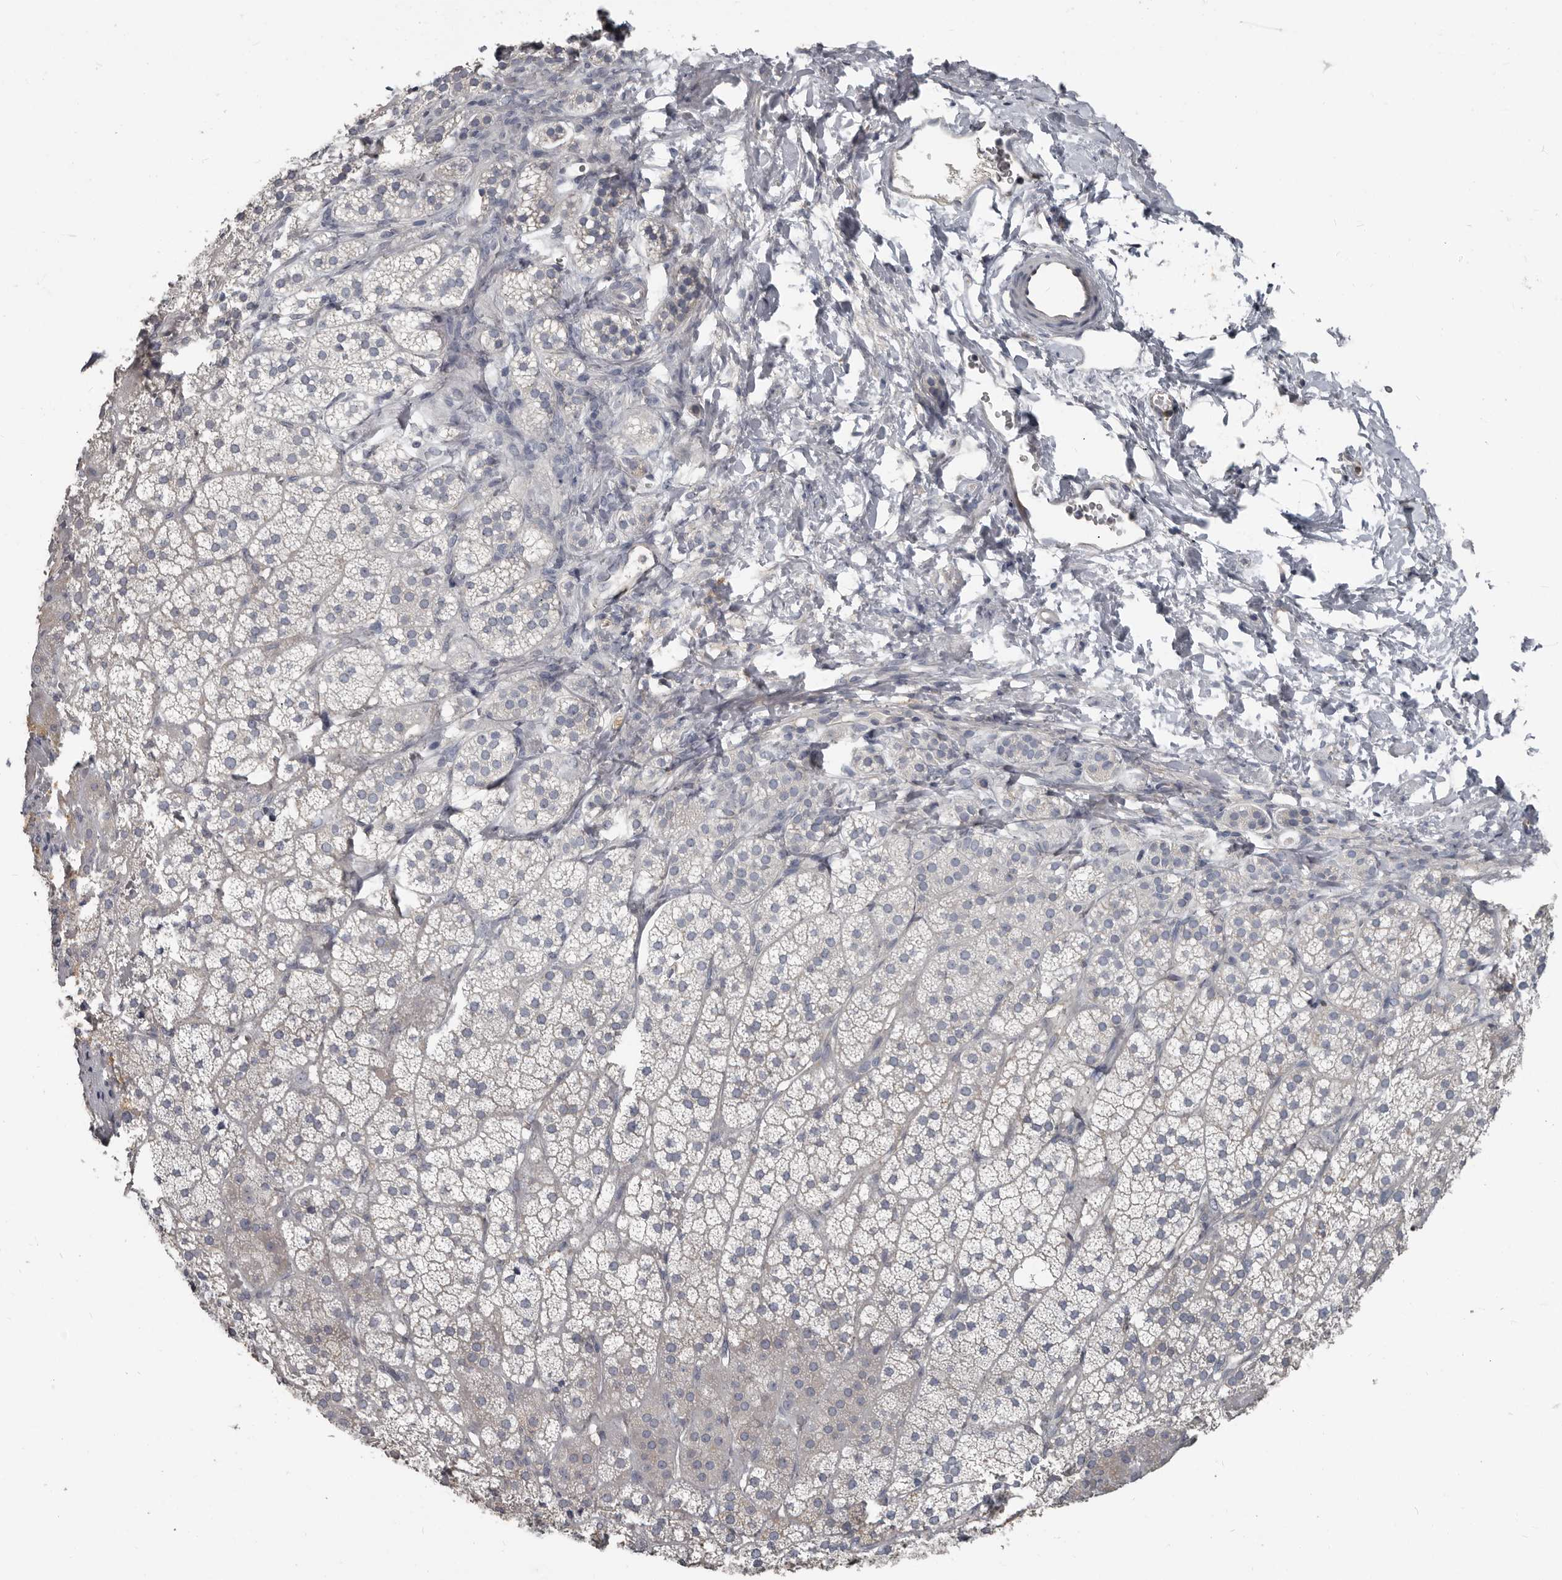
{"staining": {"intensity": "negative", "quantity": "none", "location": "none"}, "tissue": "adrenal gland", "cell_type": "Glandular cells", "image_type": "normal", "snomed": [{"axis": "morphology", "description": "Normal tissue, NOS"}, {"axis": "topography", "description": "Adrenal gland"}], "caption": "This is an immunohistochemistry (IHC) histopathology image of normal human adrenal gland. There is no expression in glandular cells.", "gene": "CA6", "patient": {"sex": "female", "age": 44}}